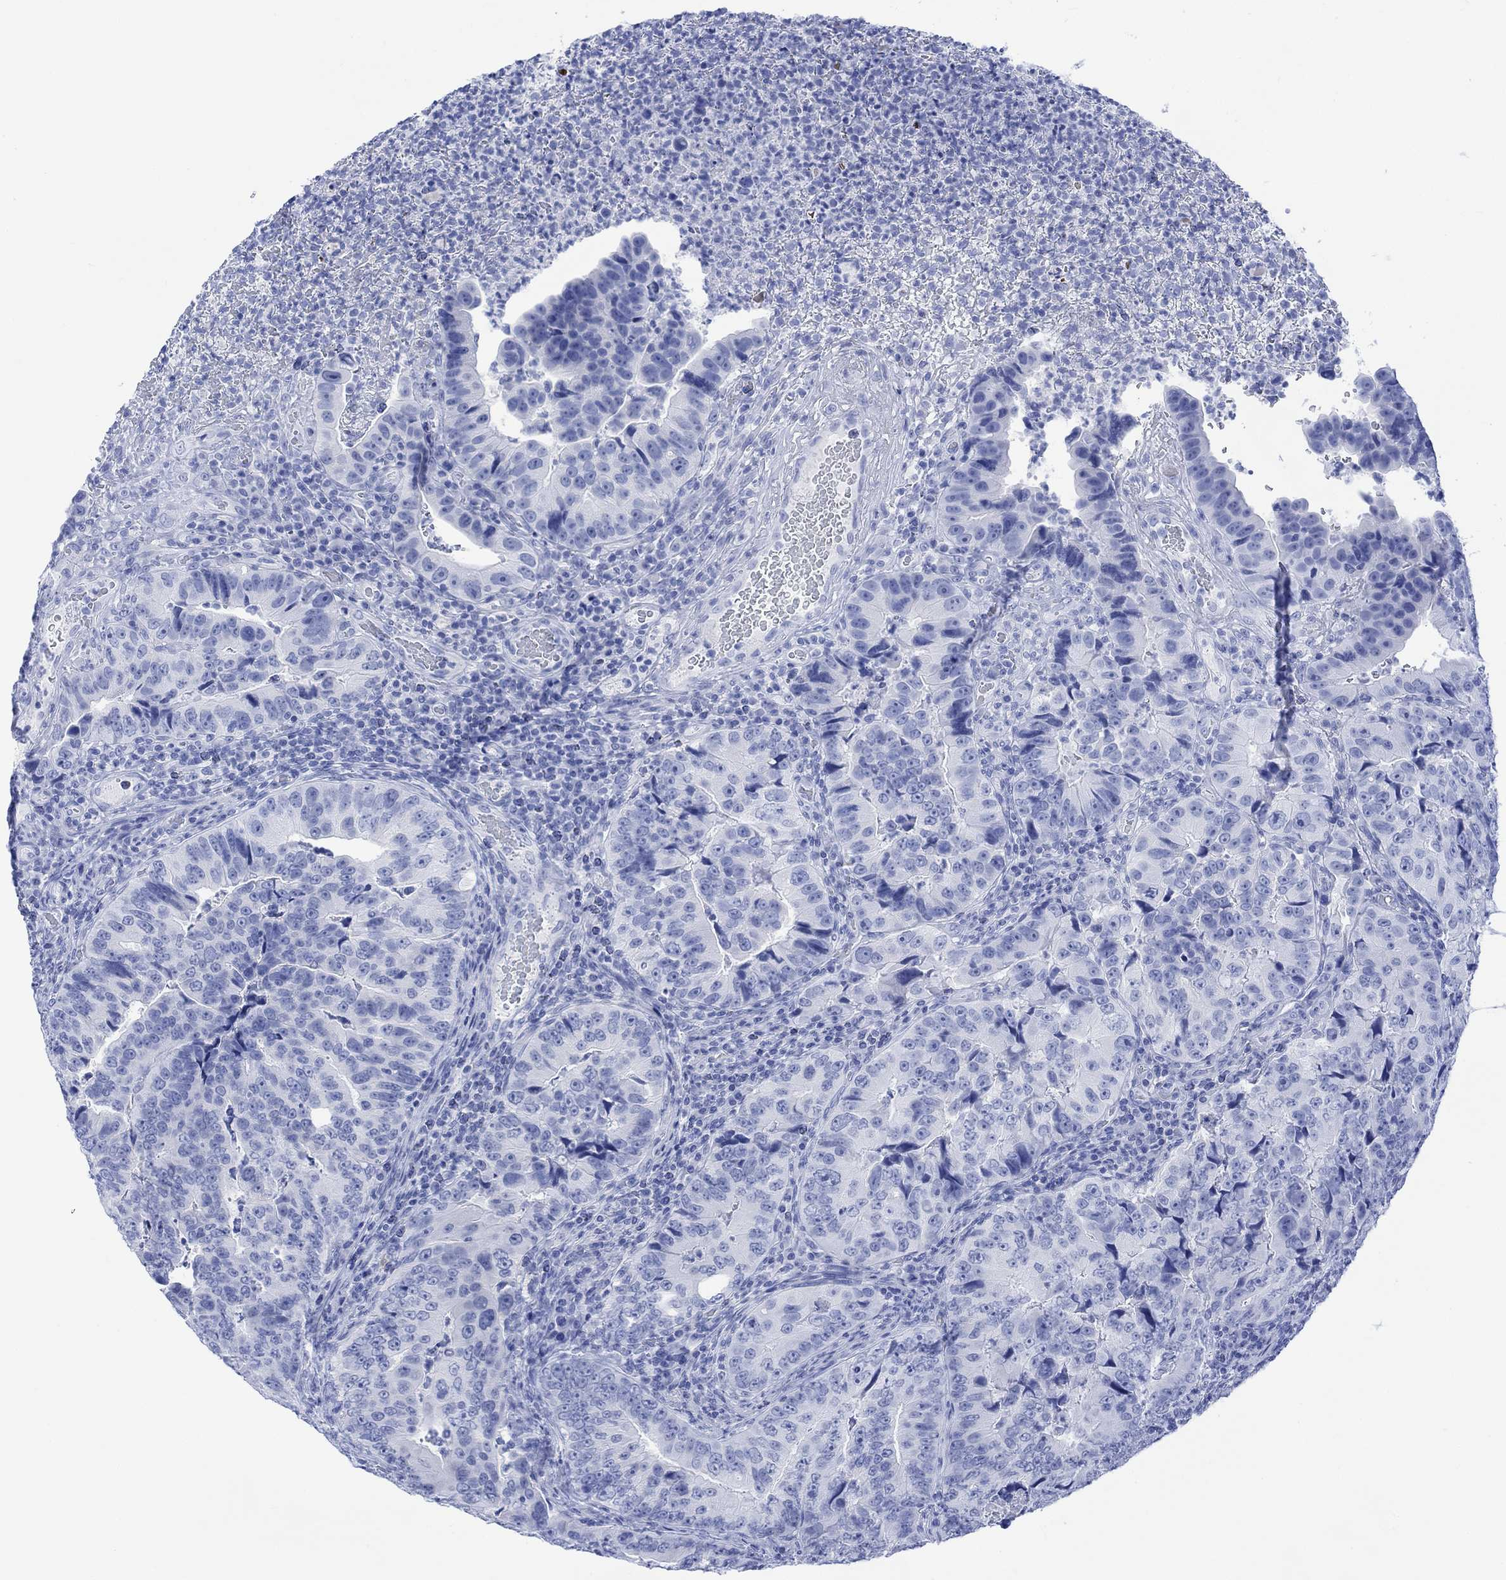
{"staining": {"intensity": "negative", "quantity": "none", "location": "none"}, "tissue": "colorectal cancer", "cell_type": "Tumor cells", "image_type": "cancer", "snomed": [{"axis": "morphology", "description": "Adenocarcinoma, NOS"}, {"axis": "topography", "description": "Colon"}], "caption": "IHC histopathology image of neoplastic tissue: human colorectal cancer stained with DAB demonstrates no significant protein expression in tumor cells.", "gene": "CELF4", "patient": {"sex": "female", "age": 72}}